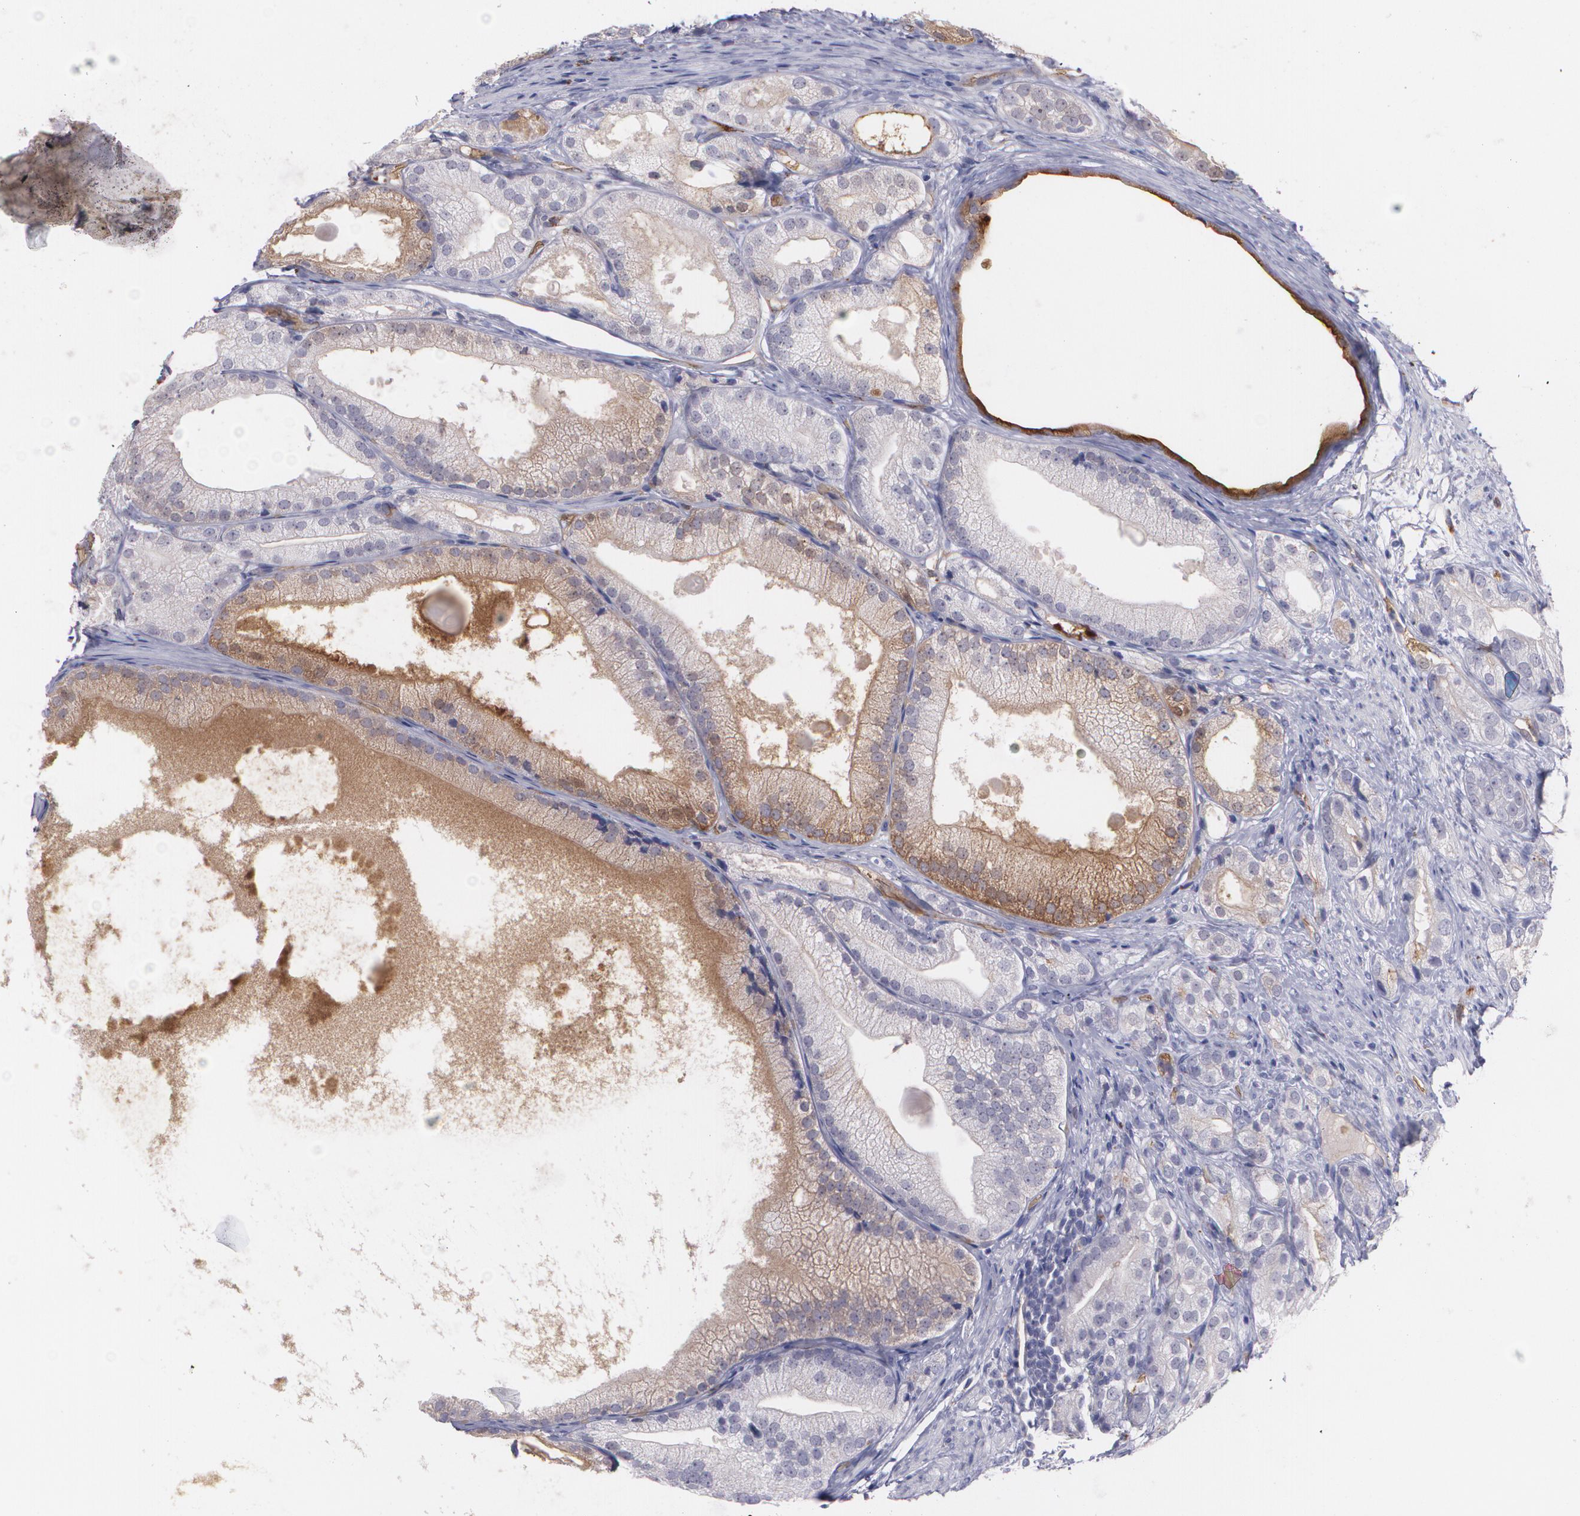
{"staining": {"intensity": "negative", "quantity": "none", "location": "none"}, "tissue": "prostate cancer", "cell_type": "Tumor cells", "image_type": "cancer", "snomed": [{"axis": "morphology", "description": "Adenocarcinoma, Low grade"}, {"axis": "topography", "description": "Prostate"}], "caption": "A high-resolution histopathology image shows immunohistochemistry (IHC) staining of prostate adenocarcinoma (low-grade), which exhibits no significant positivity in tumor cells.", "gene": "ACE", "patient": {"sex": "male", "age": 69}}